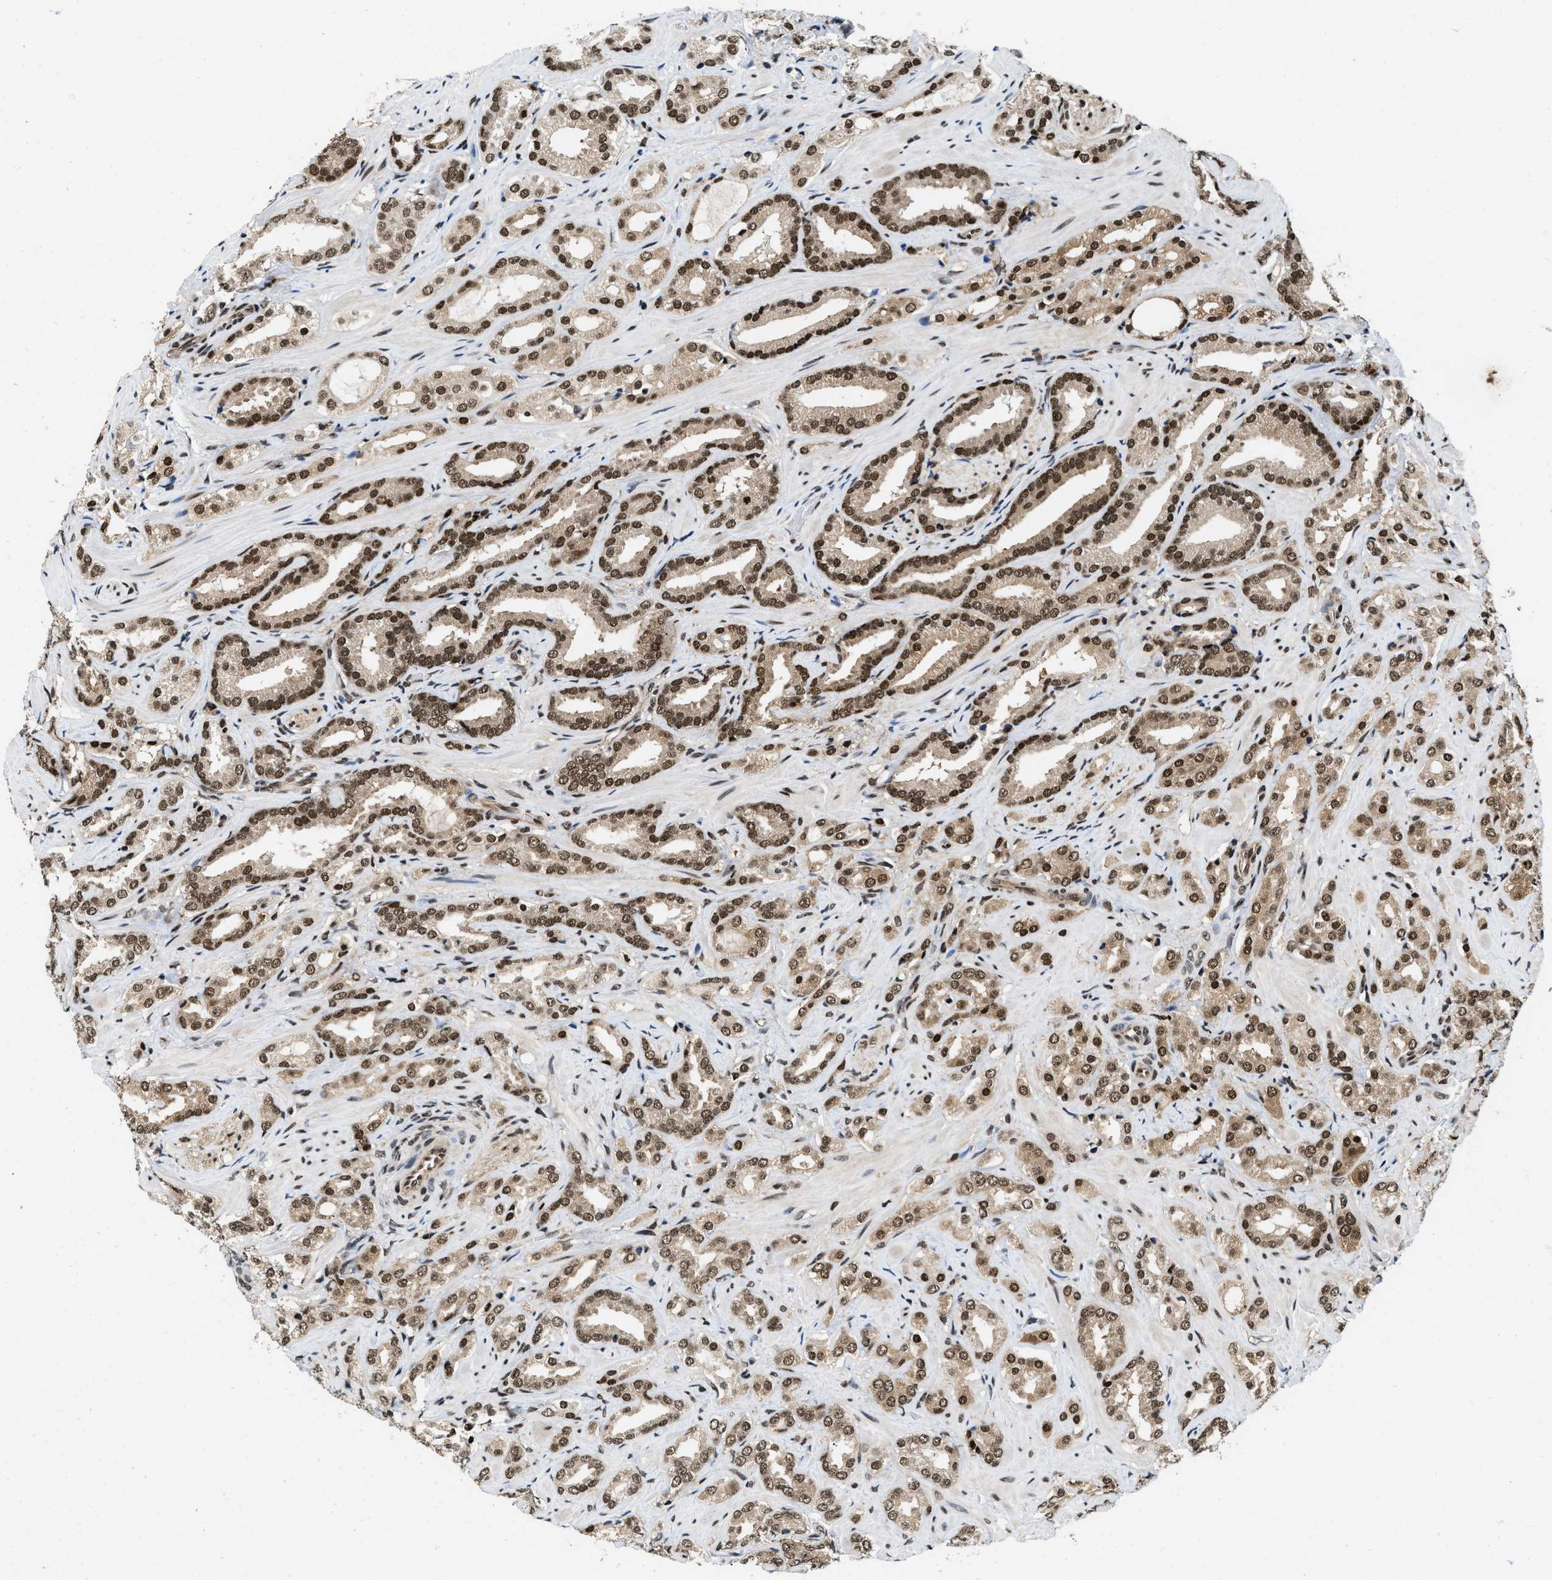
{"staining": {"intensity": "strong", "quantity": ">75%", "location": "nuclear"}, "tissue": "prostate cancer", "cell_type": "Tumor cells", "image_type": "cancer", "snomed": [{"axis": "morphology", "description": "Adenocarcinoma, High grade"}, {"axis": "topography", "description": "Prostate"}], "caption": "Immunohistochemistry (IHC) photomicrograph of human prostate cancer (high-grade adenocarcinoma) stained for a protein (brown), which demonstrates high levels of strong nuclear expression in about >75% of tumor cells.", "gene": "SAFB", "patient": {"sex": "male", "age": 64}}